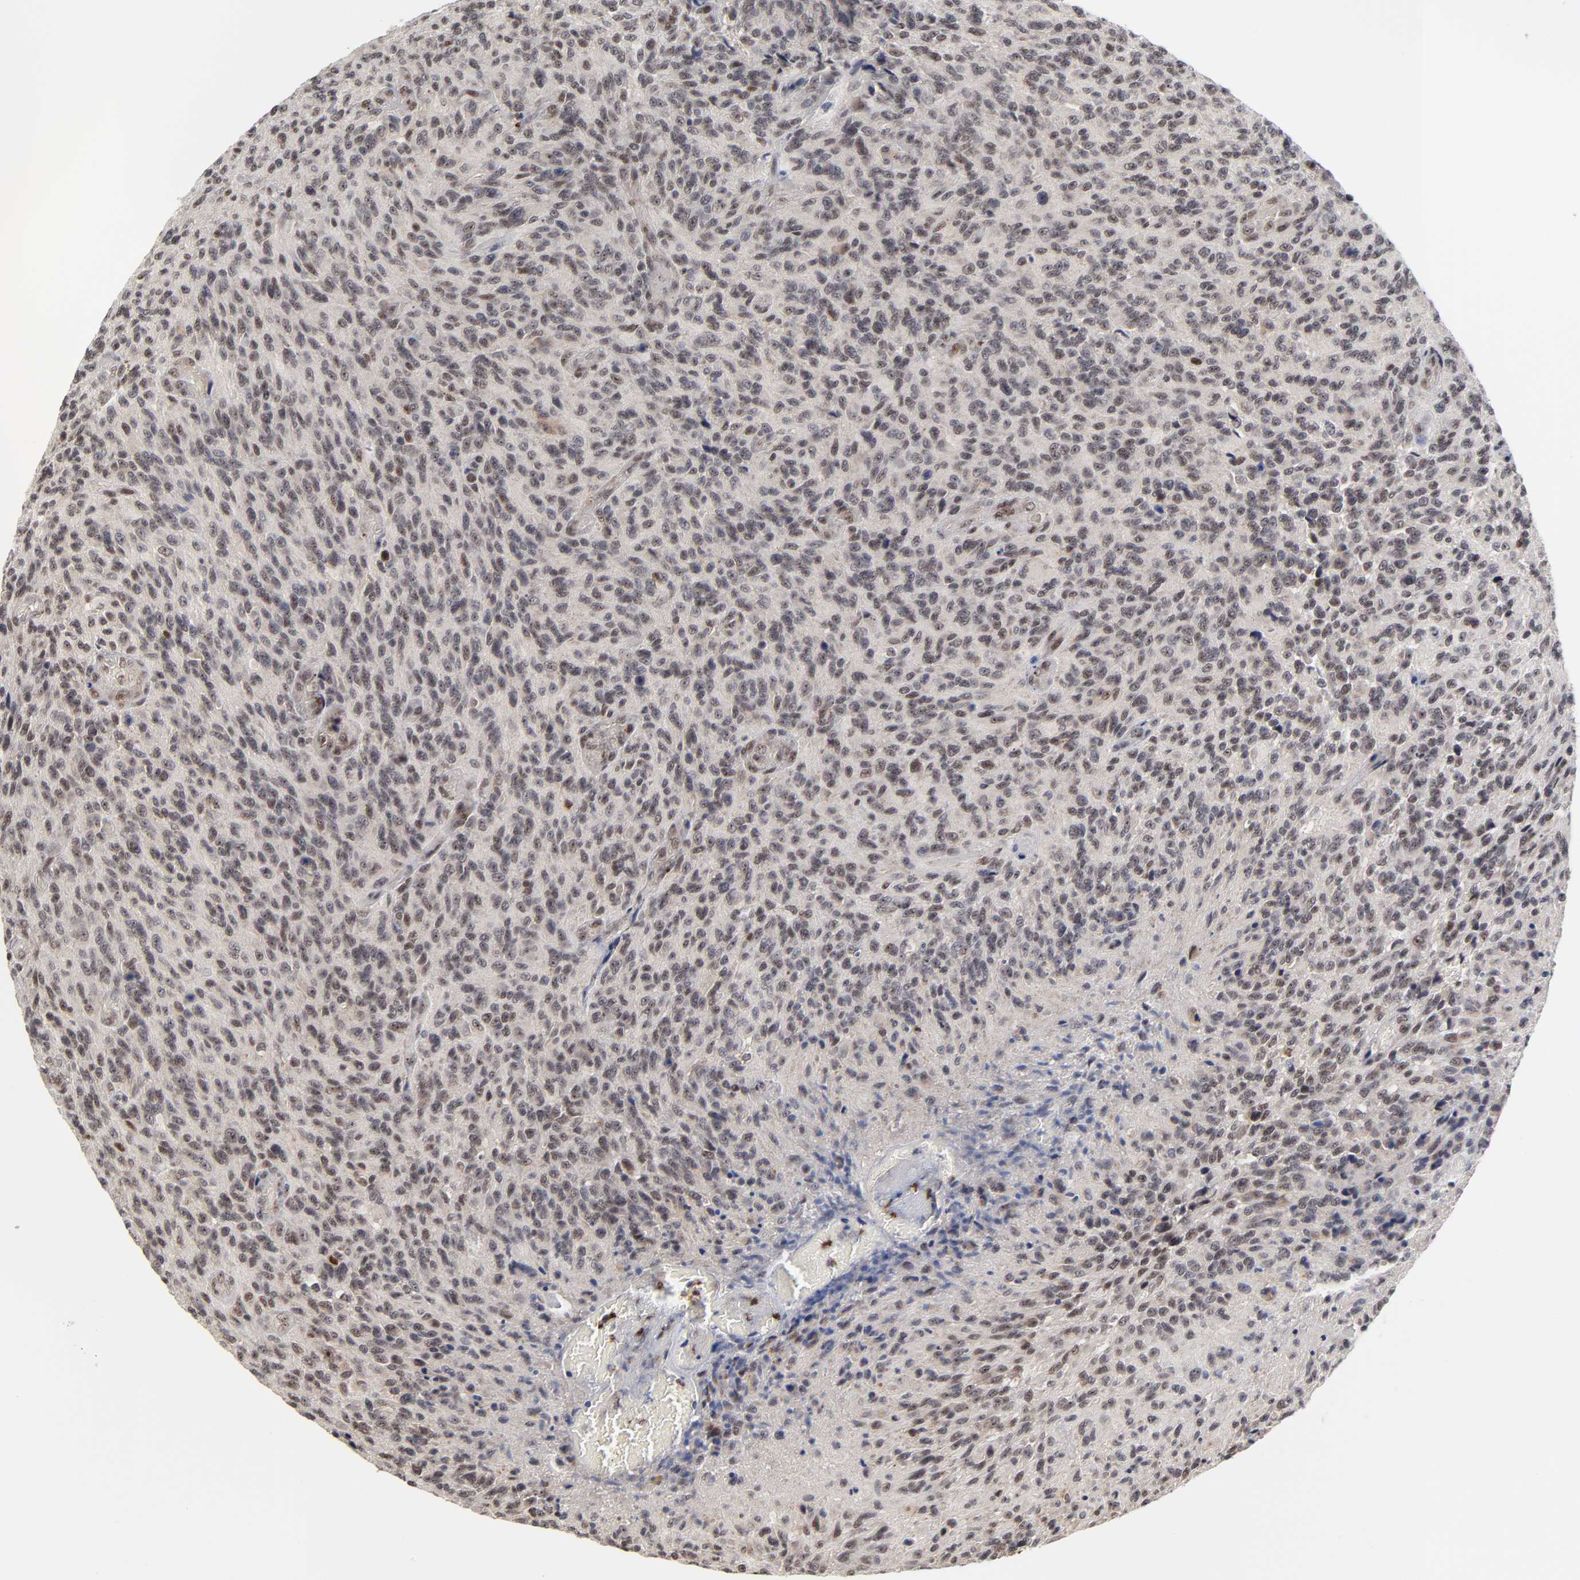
{"staining": {"intensity": "weak", "quantity": ">75%", "location": "nuclear"}, "tissue": "glioma", "cell_type": "Tumor cells", "image_type": "cancer", "snomed": [{"axis": "morphology", "description": "Normal tissue, NOS"}, {"axis": "morphology", "description": "Glioma, malignant, High grade"}, {"axis": "topography", "description": "Cerebral cortex"}], "caption": "Weak nuclear protein staining is appreciated in approximately >75% of tumor cells in glioma.", "gene": "ZNF419", "patient": {"sex": "male", "age": 56}}